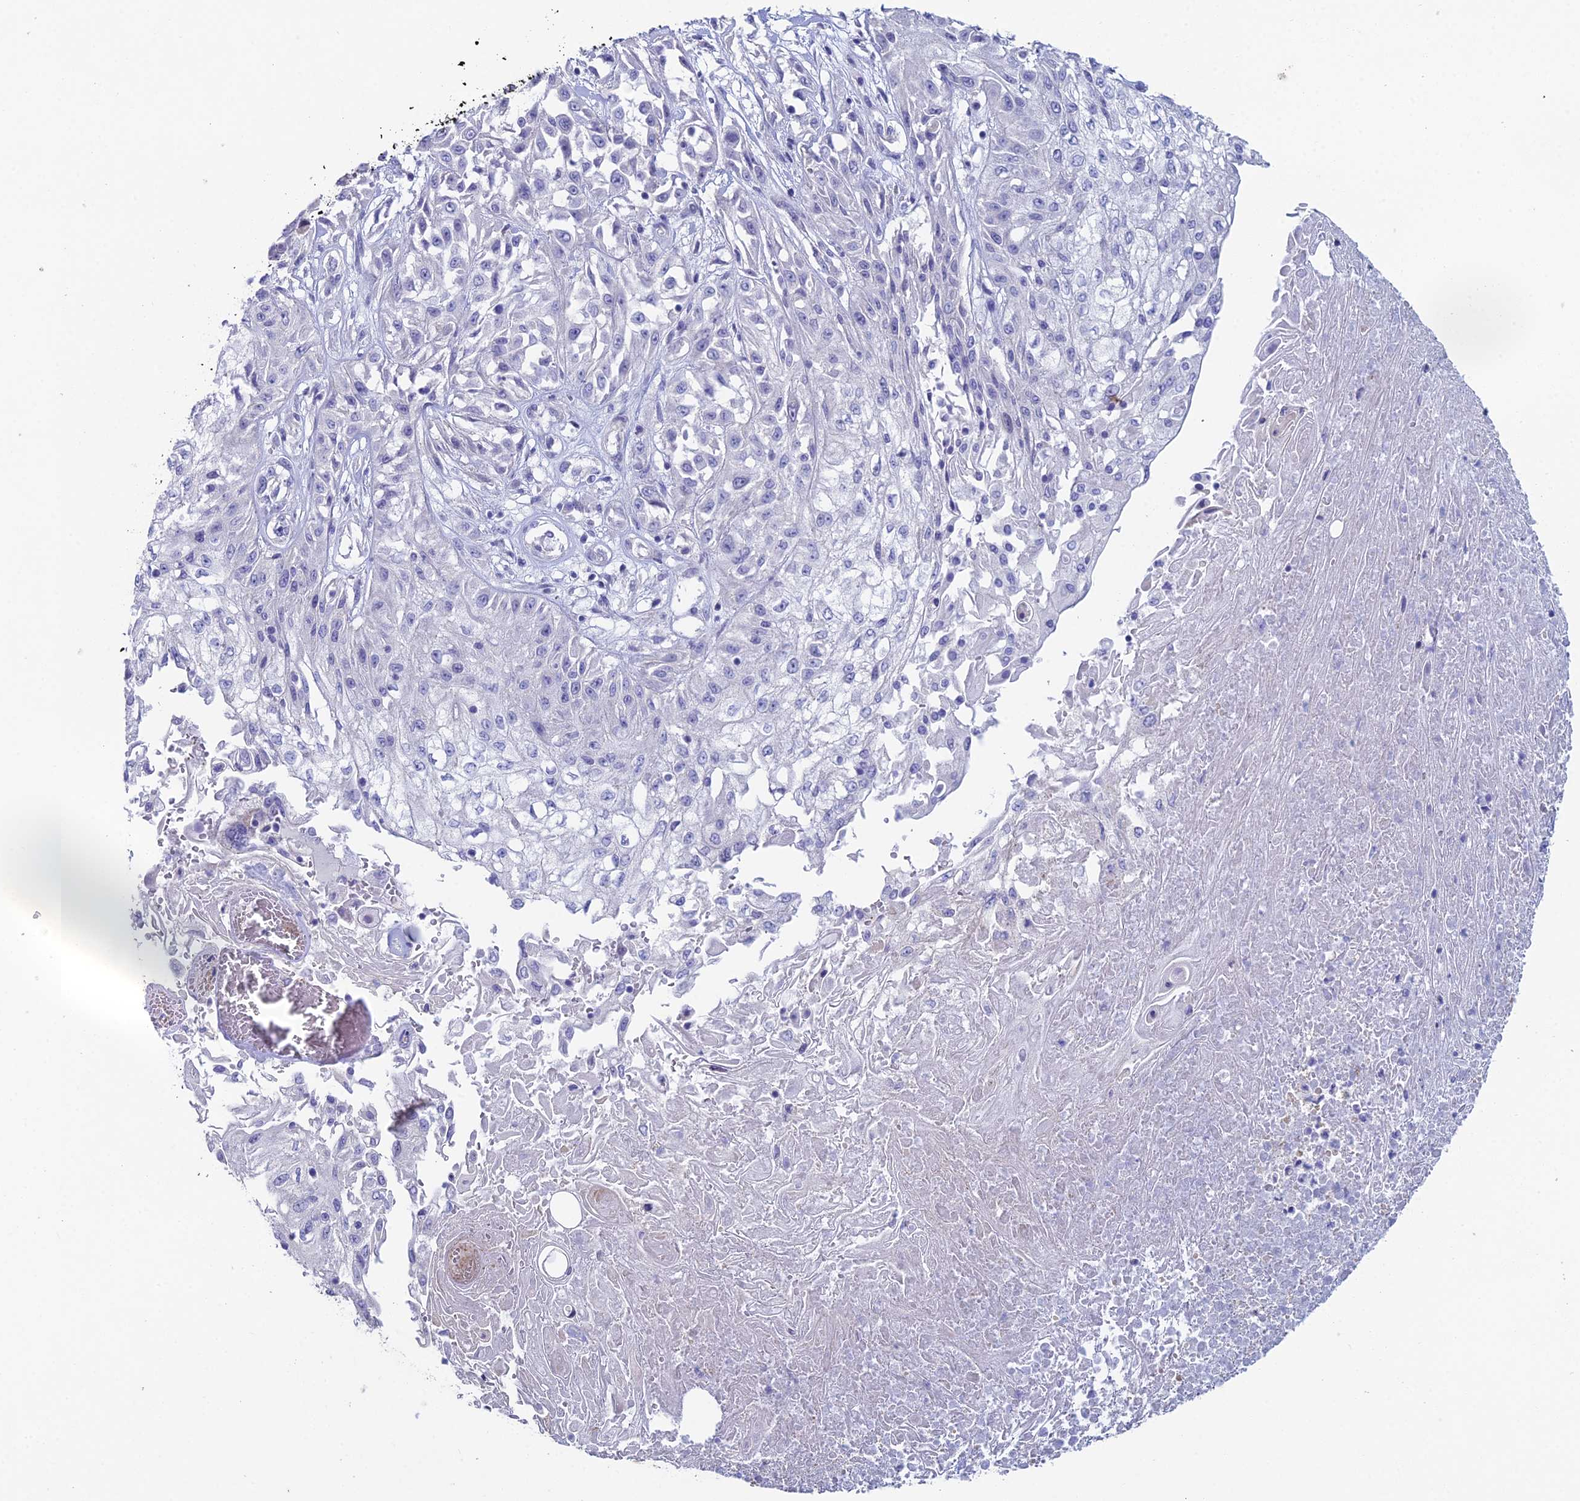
{"staining": {"intensity": "negative", "quantity": "none", "location": "none"}, "tissue": "skin cancer", "cell_type": "Tumor cells", "image_type": "cancer", "snomed": [{"axis": "morphology", "description": "Squamous cell carcinoma, NOS"}, {"axis": "morphology", "description": "Squamous cell carcinoma, metastatic, NOS"}, {"axis": "topography", "description": "Skin"}, {"axis": "topography", "description": "Lymph node"}], "caption": "The immunohistochemistry (IHC) histopathology image has no significant staining in tumor cells of skin cancer (squamous cell carcinoma) tissue.", "gene": "NCAM1", "patient": {"sex": "male", "age": 75}}